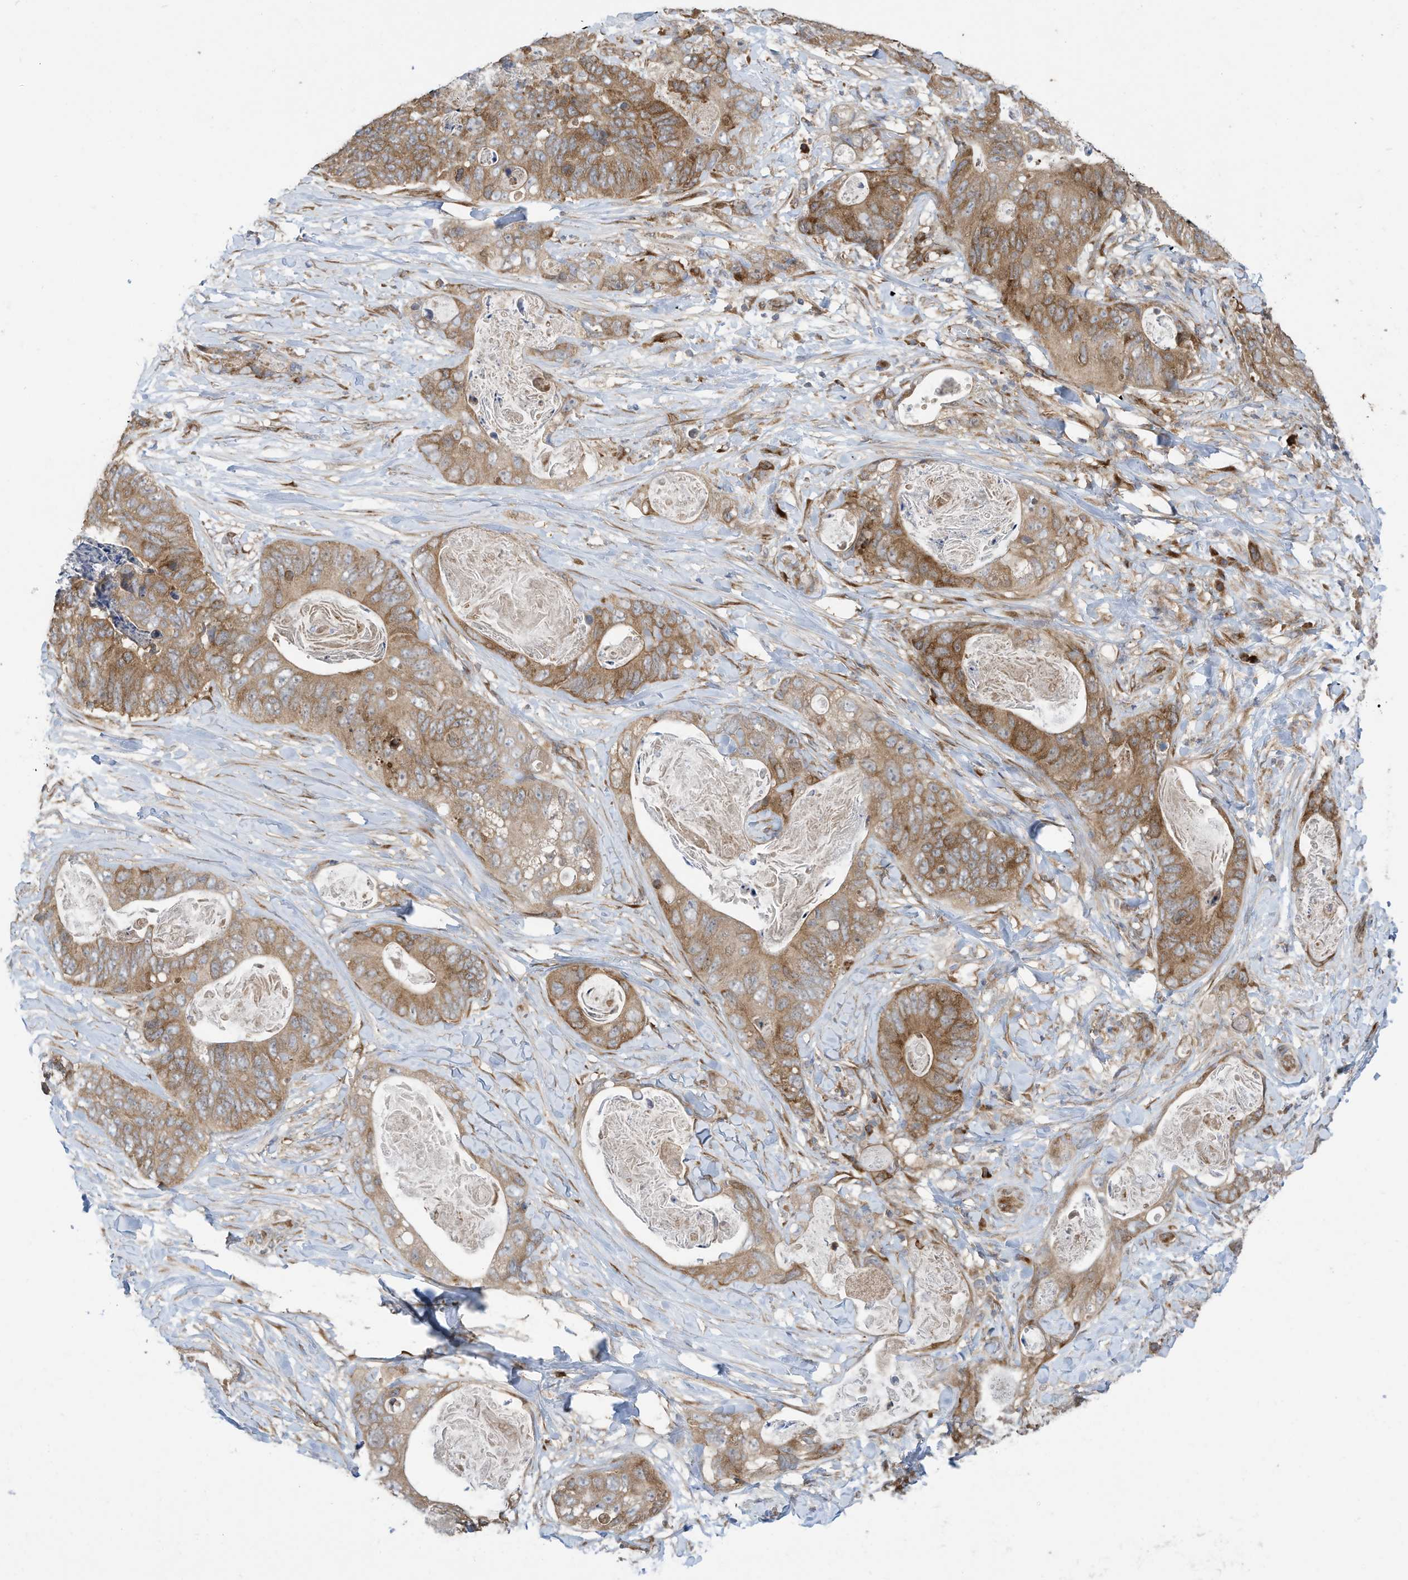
{"staining": {"intensity": "moderate", "quantity": ">75%", "location": "cytoplasmic/membranous"}, "tissue": "stomach cancer", "cell_type": "Tumor cells", "image_type": "cancer", "snomed": [{"axis": "morphology", "description": "Adenocarcinoma, NOS"}, {"axis": "topography", "description": "Stomach"}], "caption": "This photomicrograph demonstrates immunohistochemistry (IHC) staining of adenocarcinoma (stomach), with medium moderate cytoplasmic/membranous staining in approximately >75% of tumor cells.", "gene": "USE1", "patient": {"sex": "female", "age": 89}}